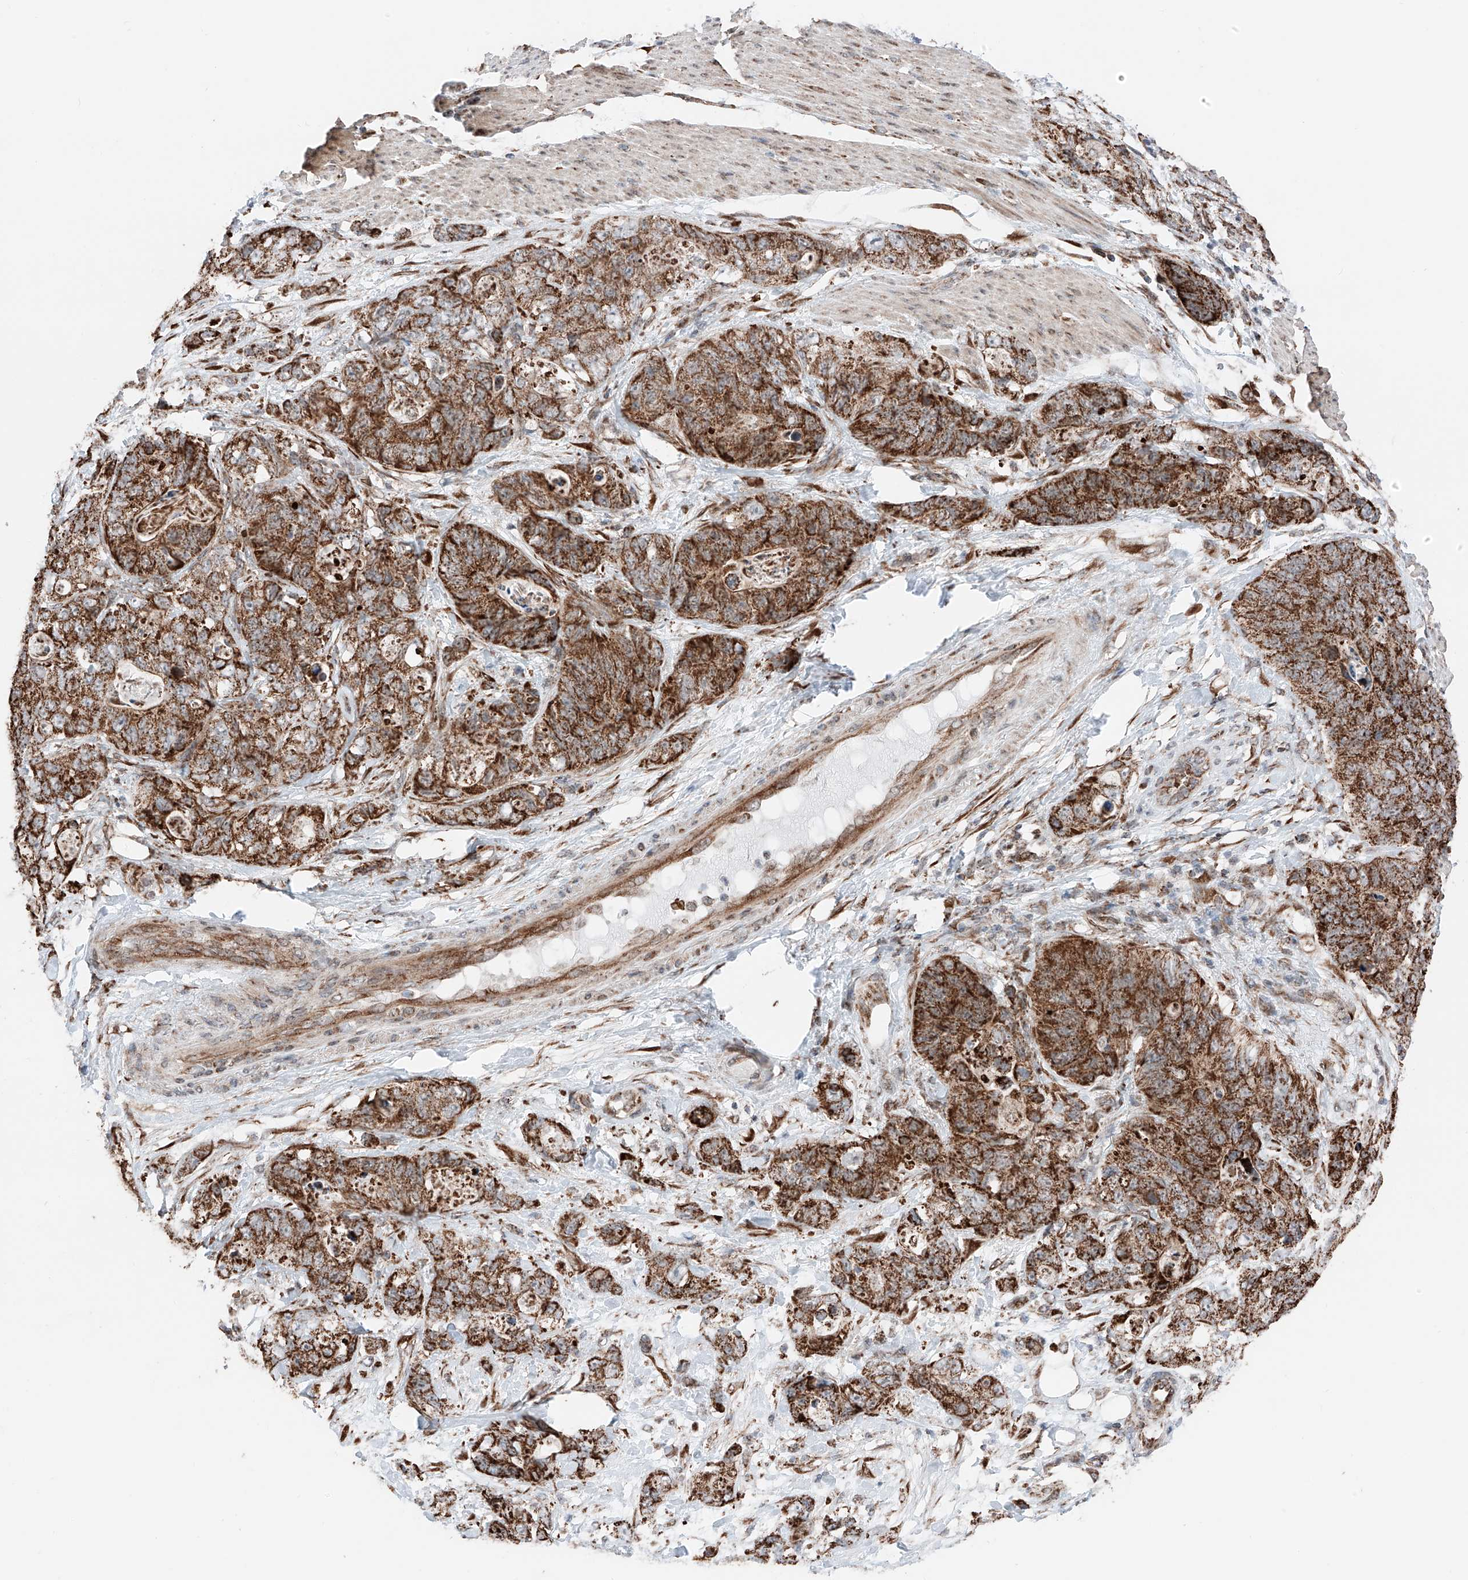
{"staining": {"intensity": "strong", "quantity": ">75%", "location": "cytoplasmic/membranous"}, "tissue": "stomach cancer", "cell_type": "Tumor cells", "image_type": "cancer", "snomed": [{"axis": "morphology", "description": "Normal tissue, NOS"}, {"axis": "morphology", "description": "Adenocarcinoma, NOS"}, {"axis": "topography", "description": "Stomach"}], "caption": "Protein expression analysis of adenocarcinoma (stomach) demonstrates strong cytoplasmic/membranous positivity in about >75% of tumor cells. Nuclei are stained in blue.", "gene": "ZSCAN29", "patient": {"sex": "female", "age": 89}}